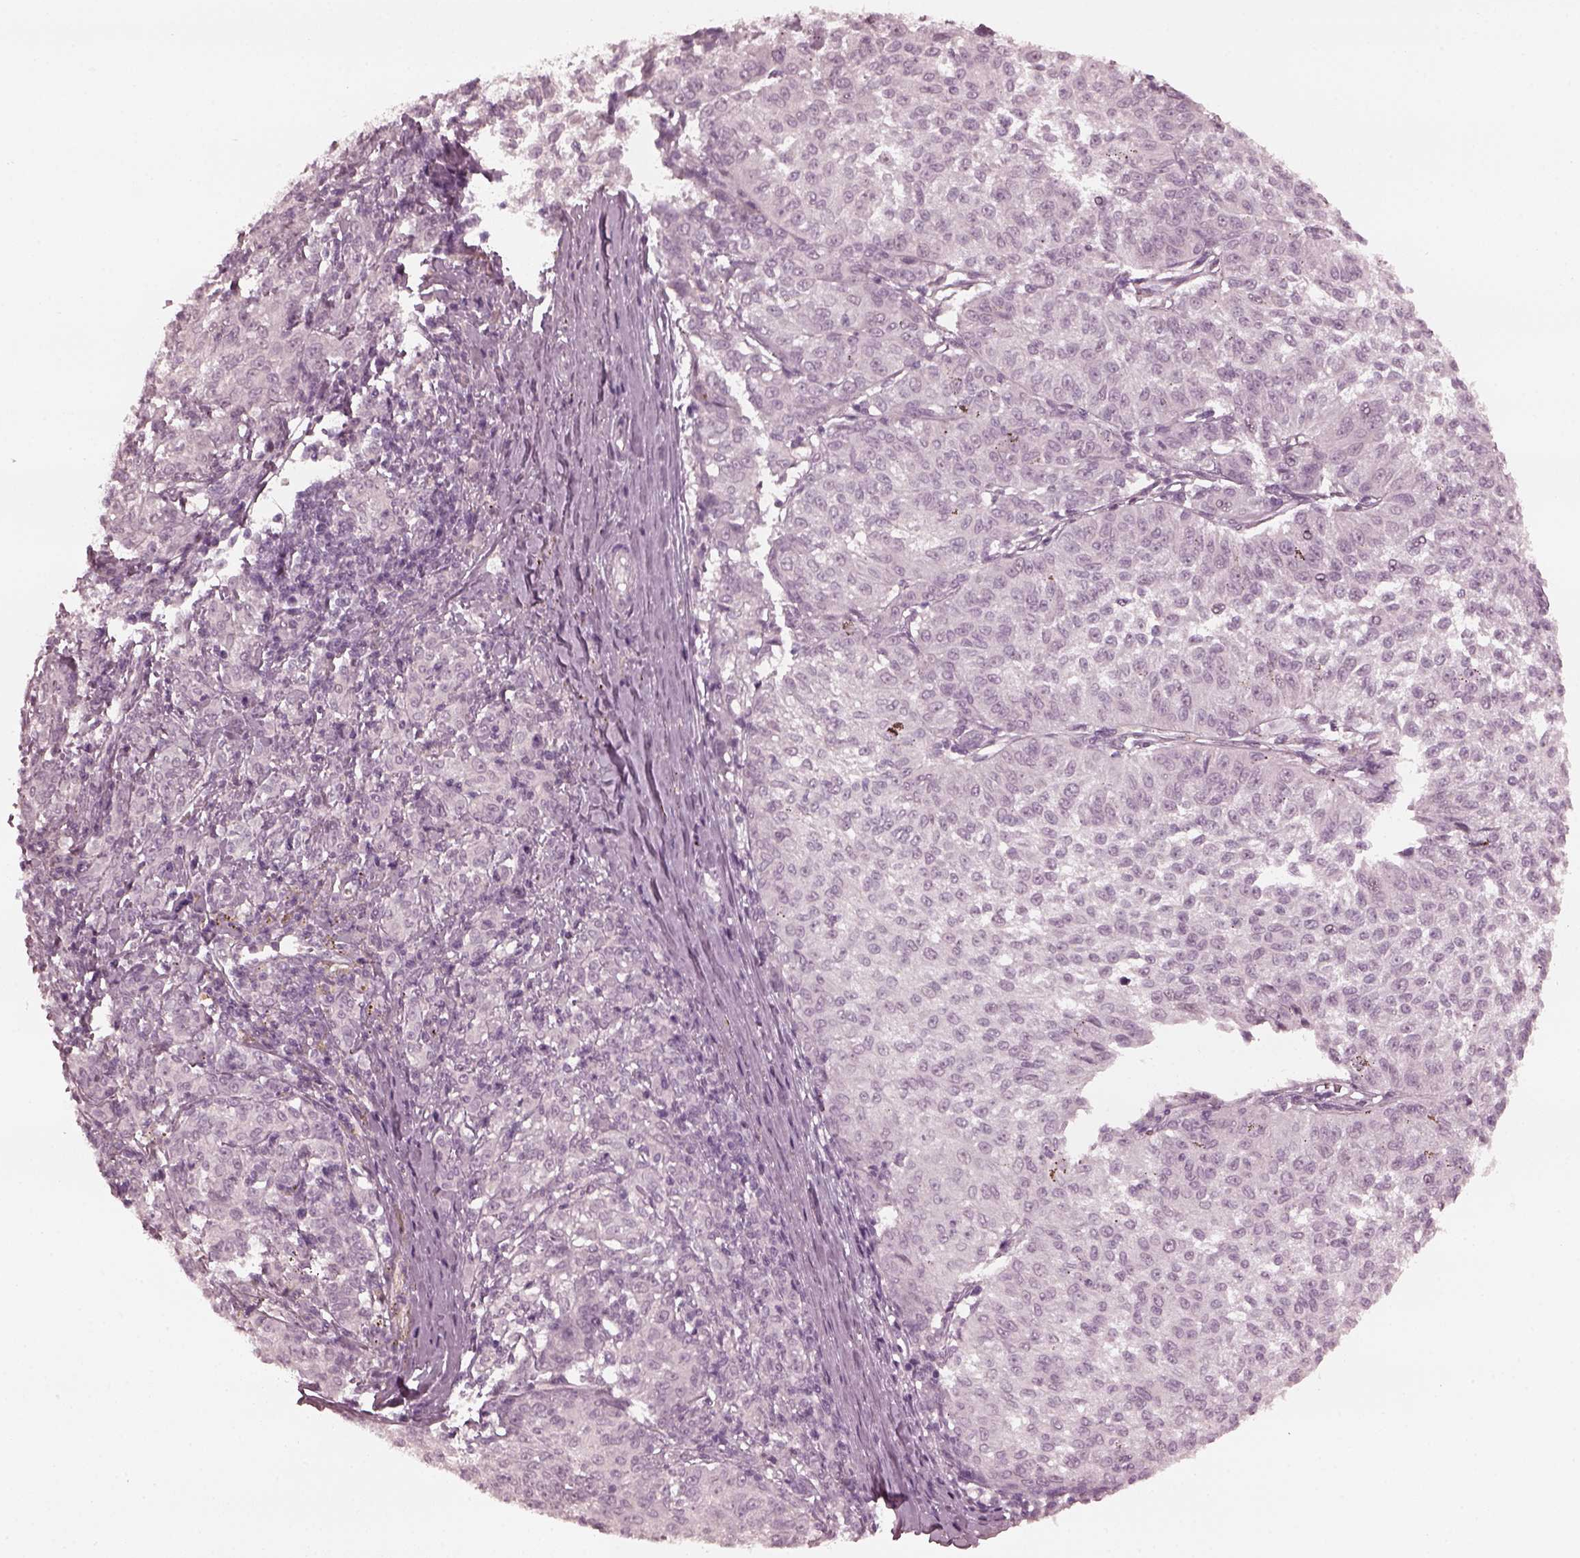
{"staining": {"intensity": "negative", "quantity": "none", "location": "none"}, "tissue": "melanoma", "cell_type": "Tumor cells", "image_type": "cancer", "snomed": [{"axis": "morphology", "description": "Malignant melanoma, NOS"}, {"axis": "topography", "description": "Skin"}], "caption": "High magnification brightfield microscopy of melanoma stained with DAB (3,3'-diaminobenzidine) (brown) and counterstained with hematoxylin (blue): tumor cells show no significant staining.", "gene": "CCDC170", "patient": {"sex": "female", "age": 72}}